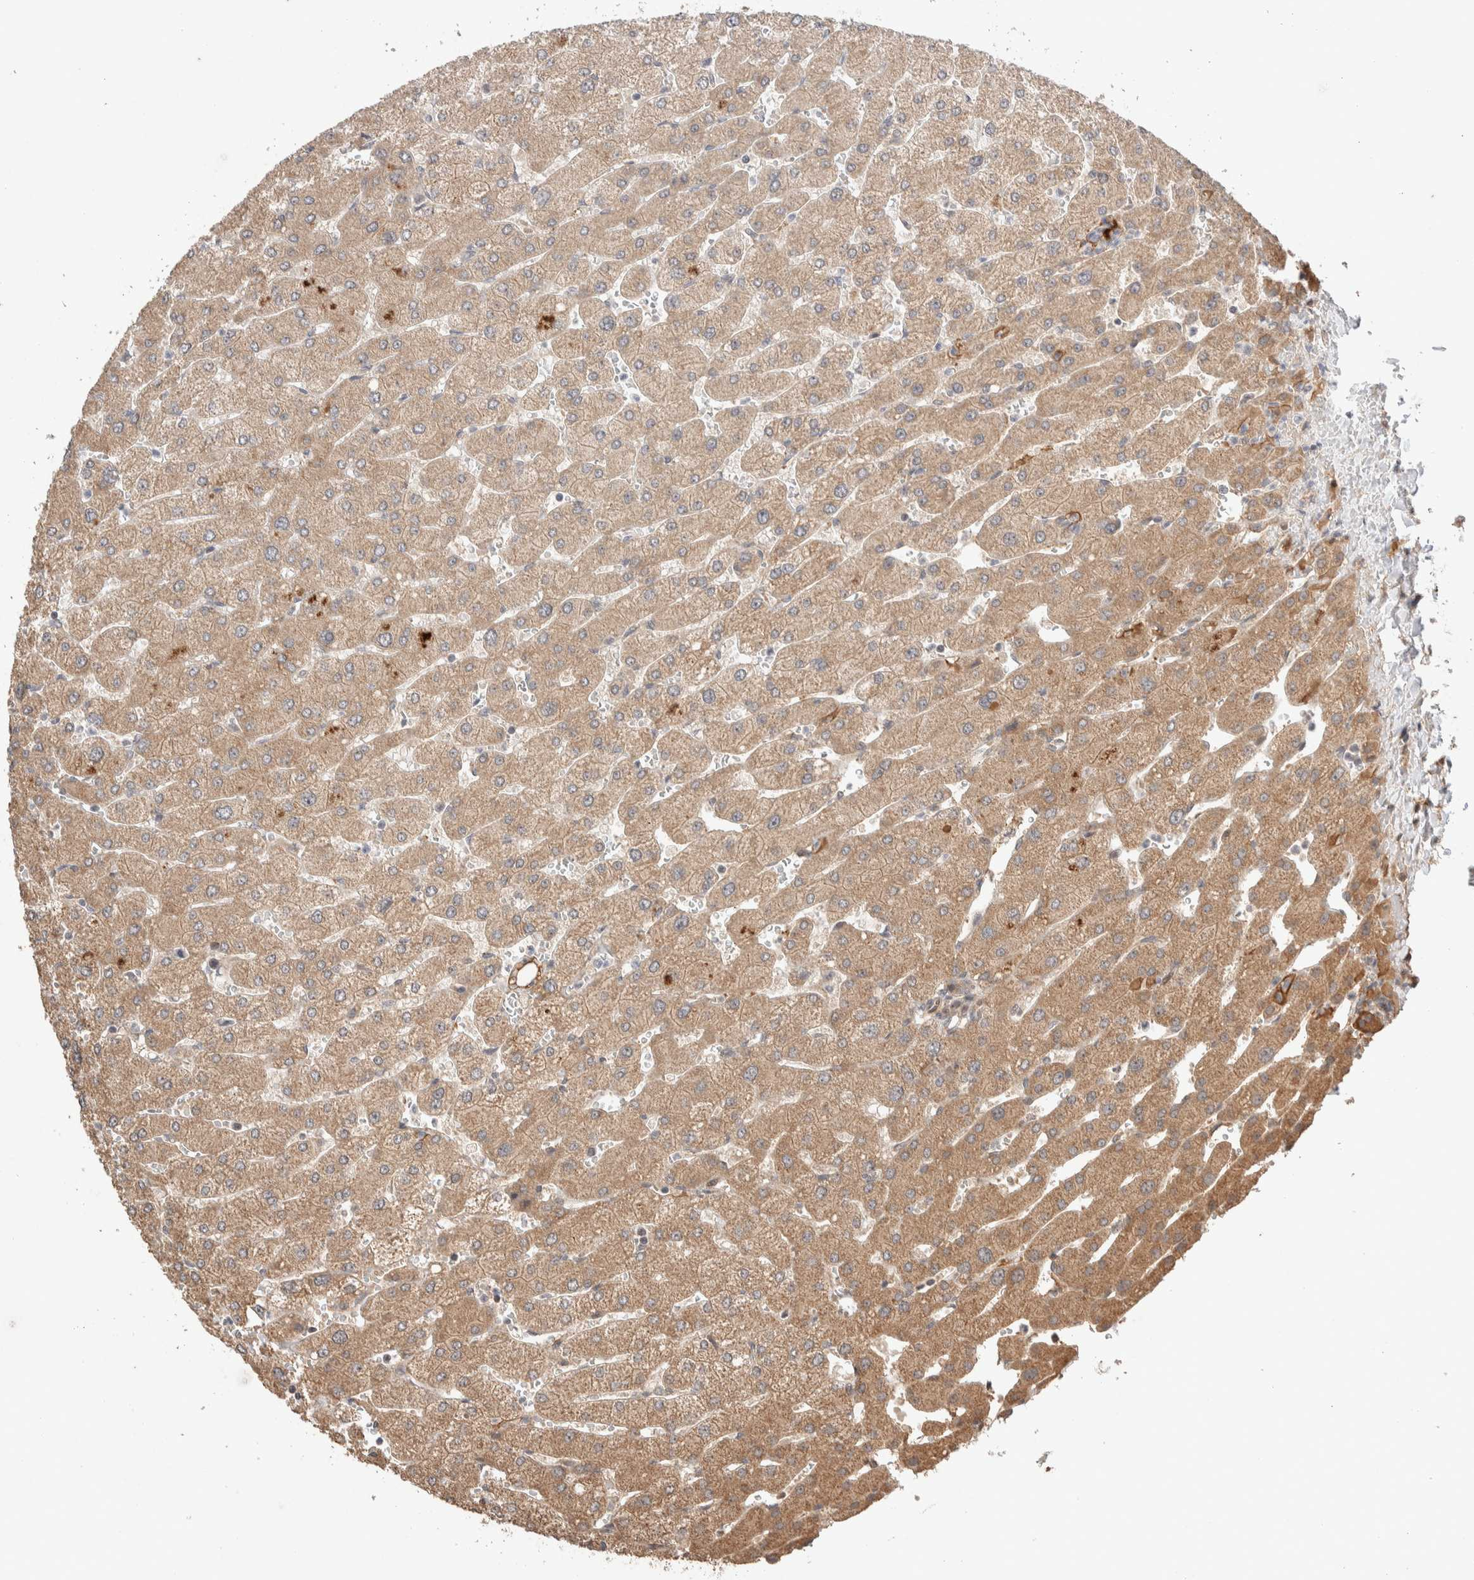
{"staining": {"intensity": "weak", "quantity": ">75%", "location": "cytoplasmic/membranous"}, "tissue": "liver", "cell_type": "Cholangiocytes", "image_type": "normal", "snomed": [{"axis": "morphology", "description": "Normal tissue, NOS"}, {"axis": "topography", "description": "Liver"}], "caption": "Cholangiocytes demonstrate low levels of weak cytoplasmic/membranous staining in about >75% of cells in normal liver.", "gene": "PRDM15", "patient": {"sex": "male", "age": 55}}